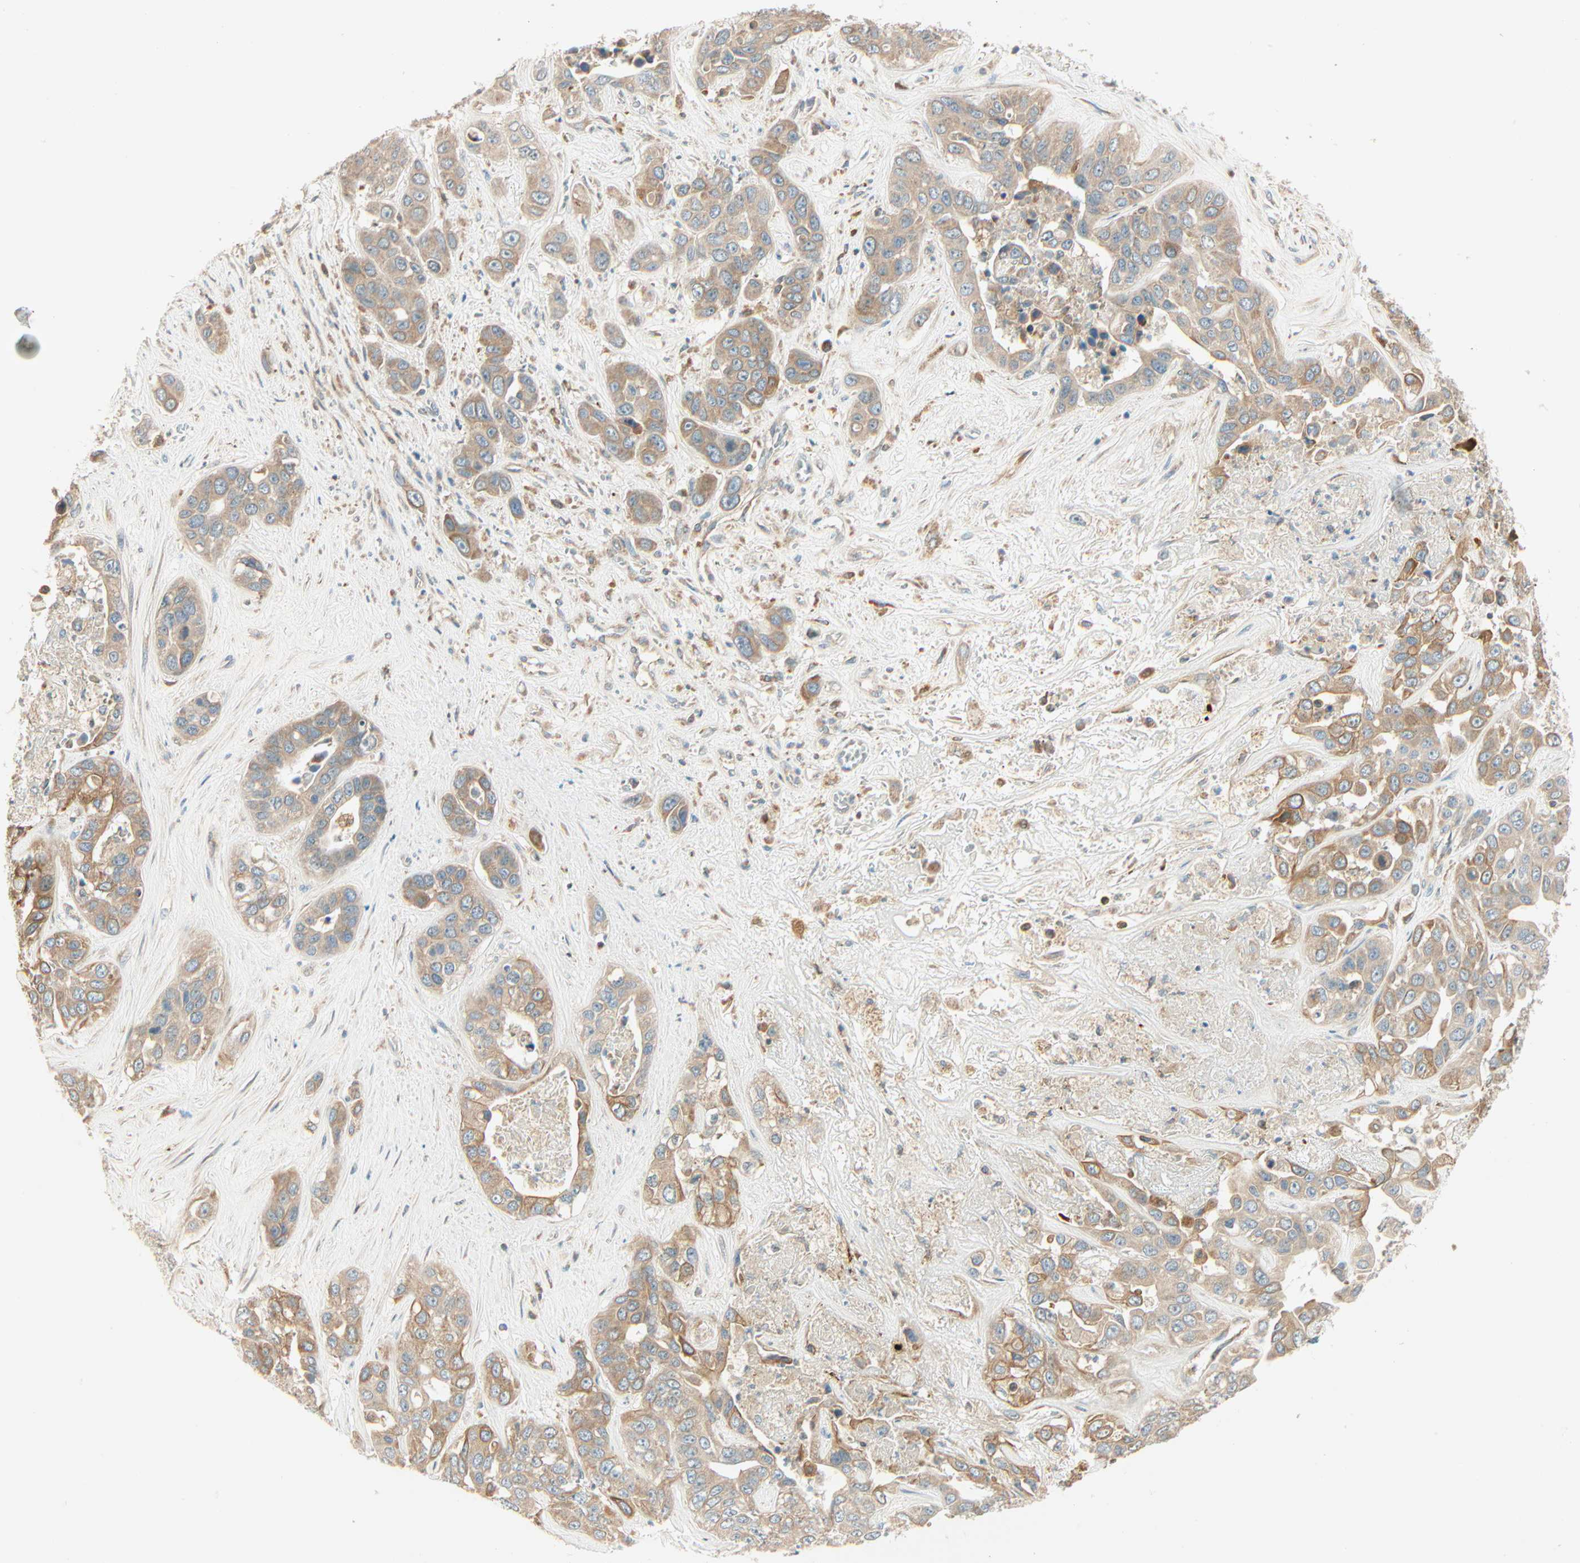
{"staining": {"intensity": "moderate", "quantity": ">75%", "location": "cytoplasmic/membranous"}, "tissue": "liver cancer", "cell_type": "Tumor cells", "image_type": "cancer", "snomed": [{"axis": "morphology", "description": "Cholangiocarcinoma"}, {"axis": "topography", "description": "Liver"}], "caption": "Liver cholangiocarcinoma stained for a protein (brown) shows moderate cytoplasmic/membranous positive positivity in about >75% of tumor cells.", "gene": "PNPLA6", "patient": {"sex": "female", "age": 52}}